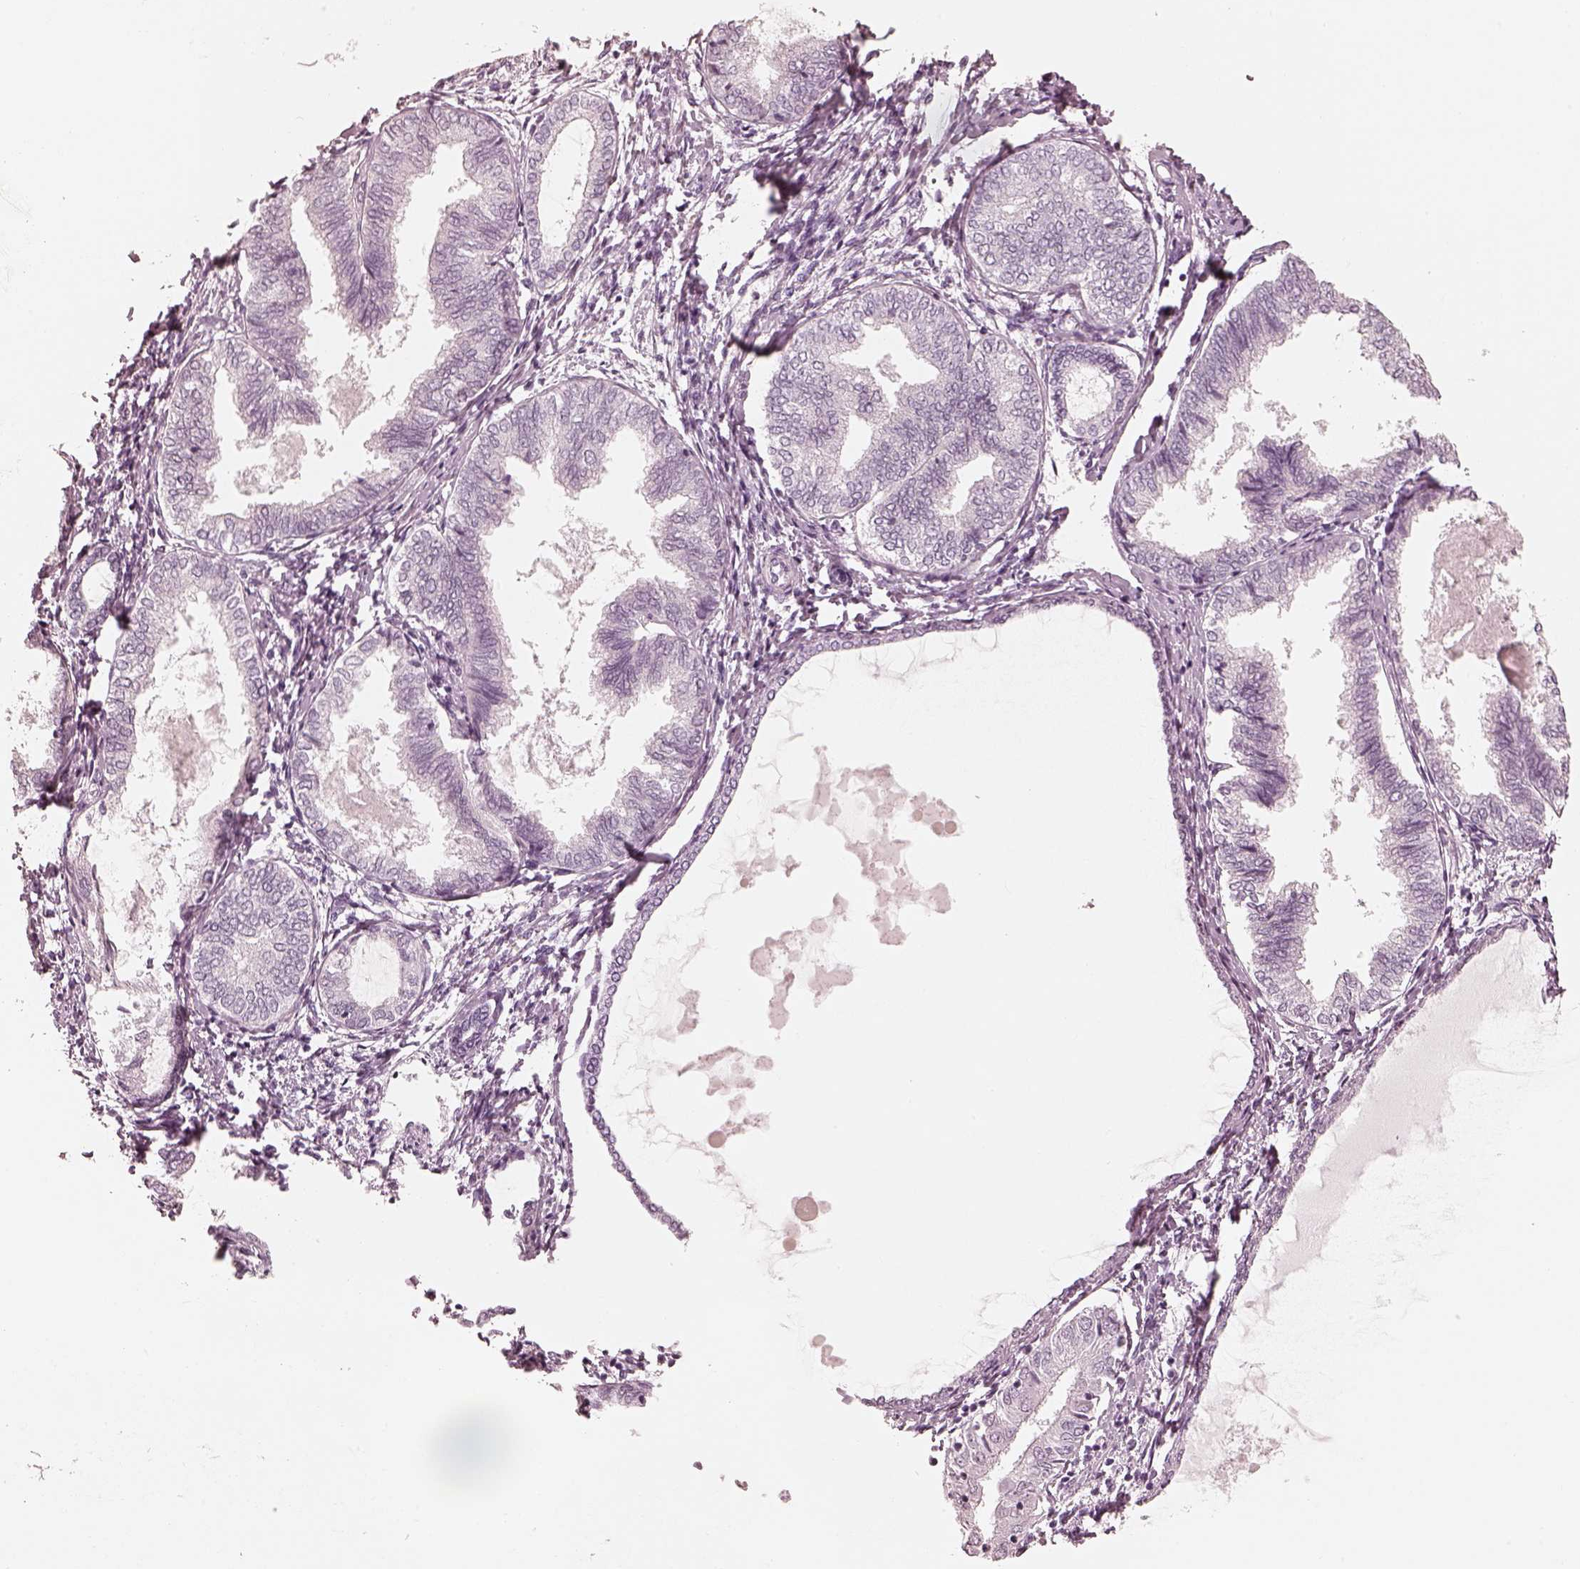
{"staining": {"intensity": "negative", "quantity": "none", "location": "none"}, "tissue": "endometrial cancer", "cell_type": "Tumor cells", "image_type": "cancer", "snomed": [{"axis": "morphology", "description": "Adenocarcinoma, NOS"}, {"axis": "topography", "description": "Endometrium"}], "caption": "Micrograph shows no protein positivity in tumor cells of endometrial cancer tissue.", "gene": "CALR3", "patient": {"sex": "female", "age": 68}}